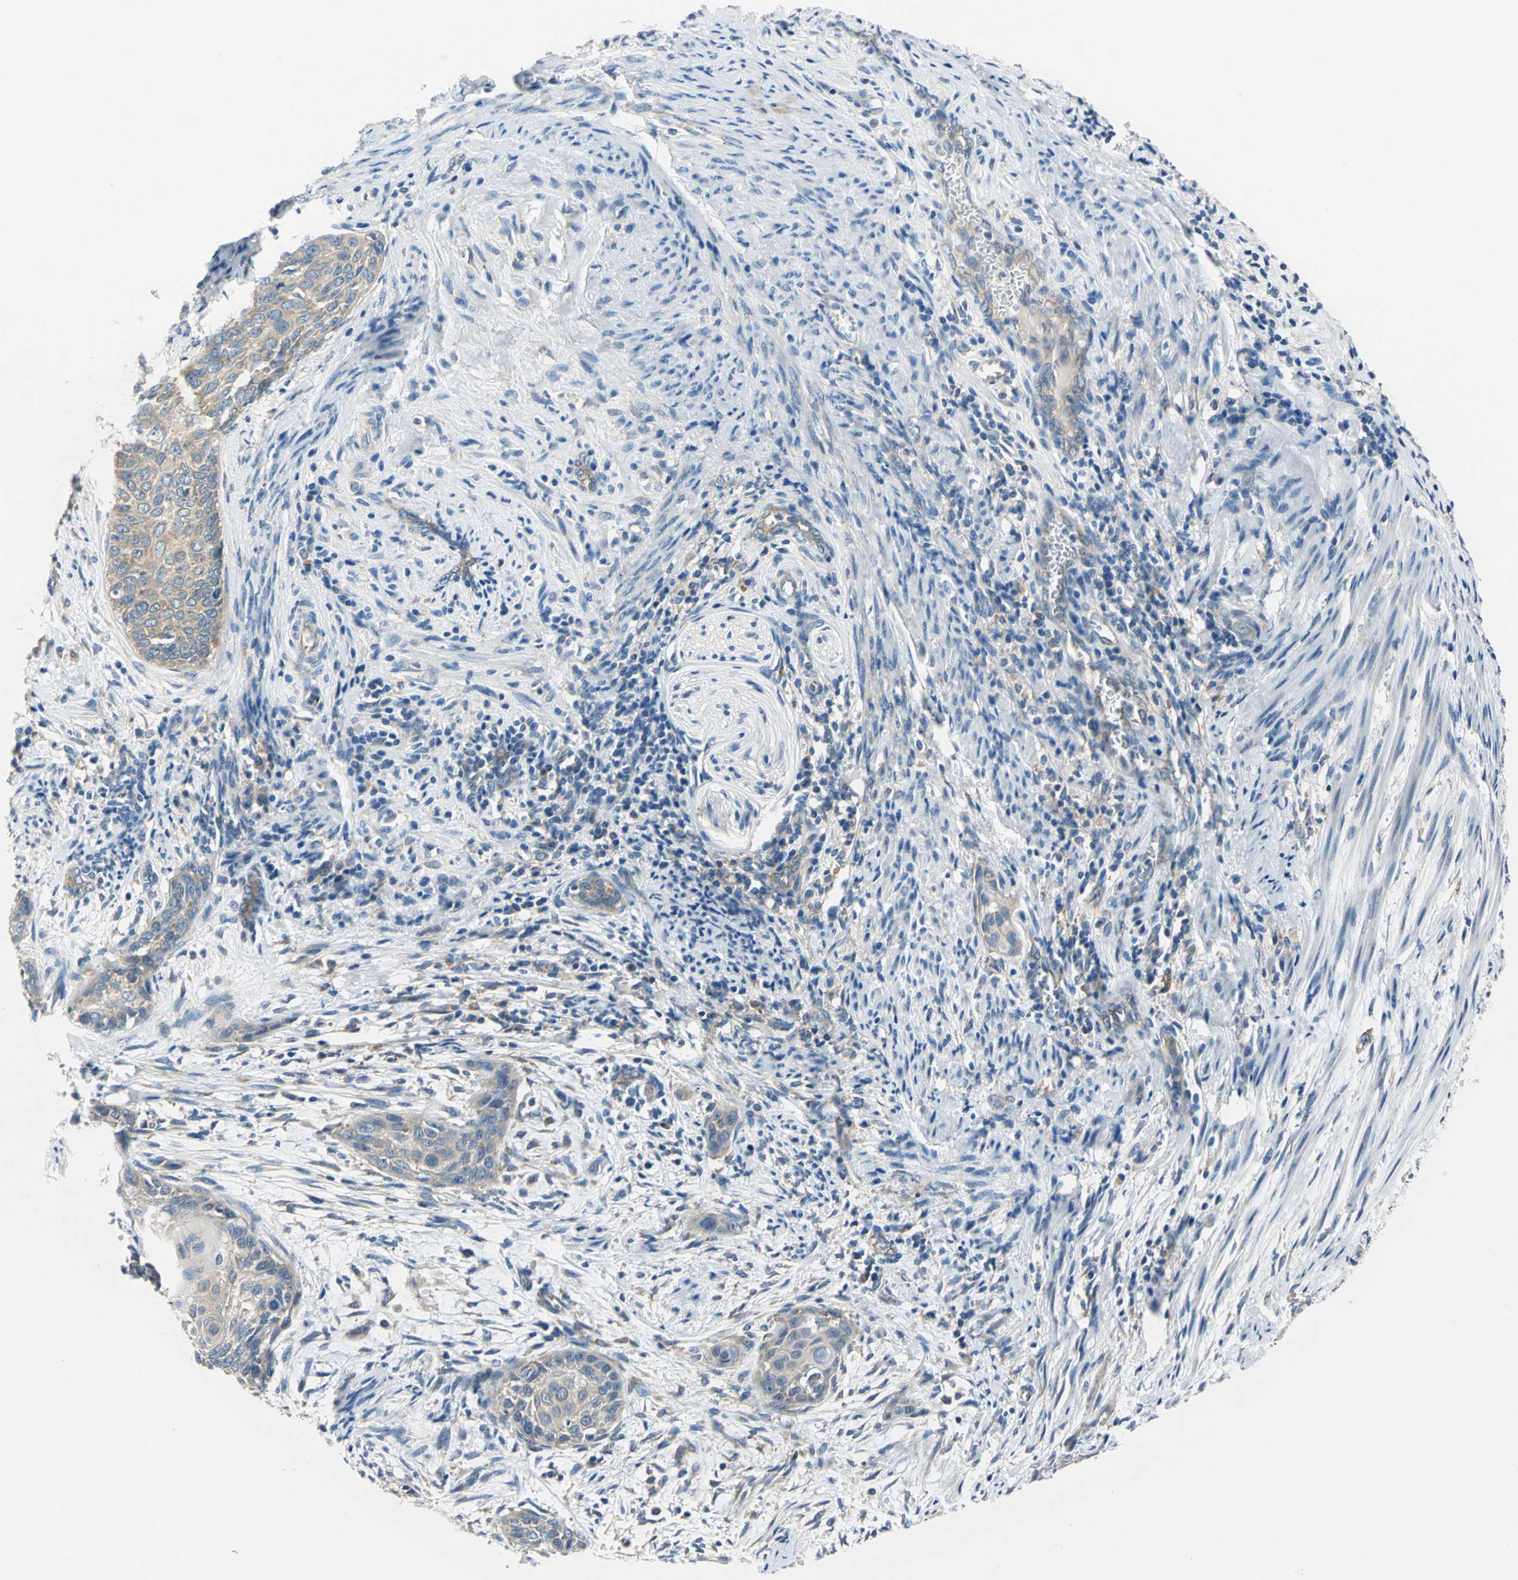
{"staining": {"intensity": "moderate", "quantity": "<25%", "location": "cytoplasmic/membranous"}, "tissue": "cervical cancer", "cell_type": "Tumor cells", "image_type": "cancer", "snomed": [{"axis": "morphology", "description": "Squamous cell carcinoma, NOS"}, {"axis": "topography", "description": "Cervix"}], "caption": "Immunohistochemistry micrograph of neoplastic tissue: cervical cancer (squamous cell carcinoma) stained using immunohistochemistry (IHC) shows low levels of moderate protein expression localized specifically in the cytoplasmic/membranous of tumor cells, appearing as a cytoplasmic/membranous brown color.", "gene": "TRIM25", "patient": {"sex": "female", "age": 33}}